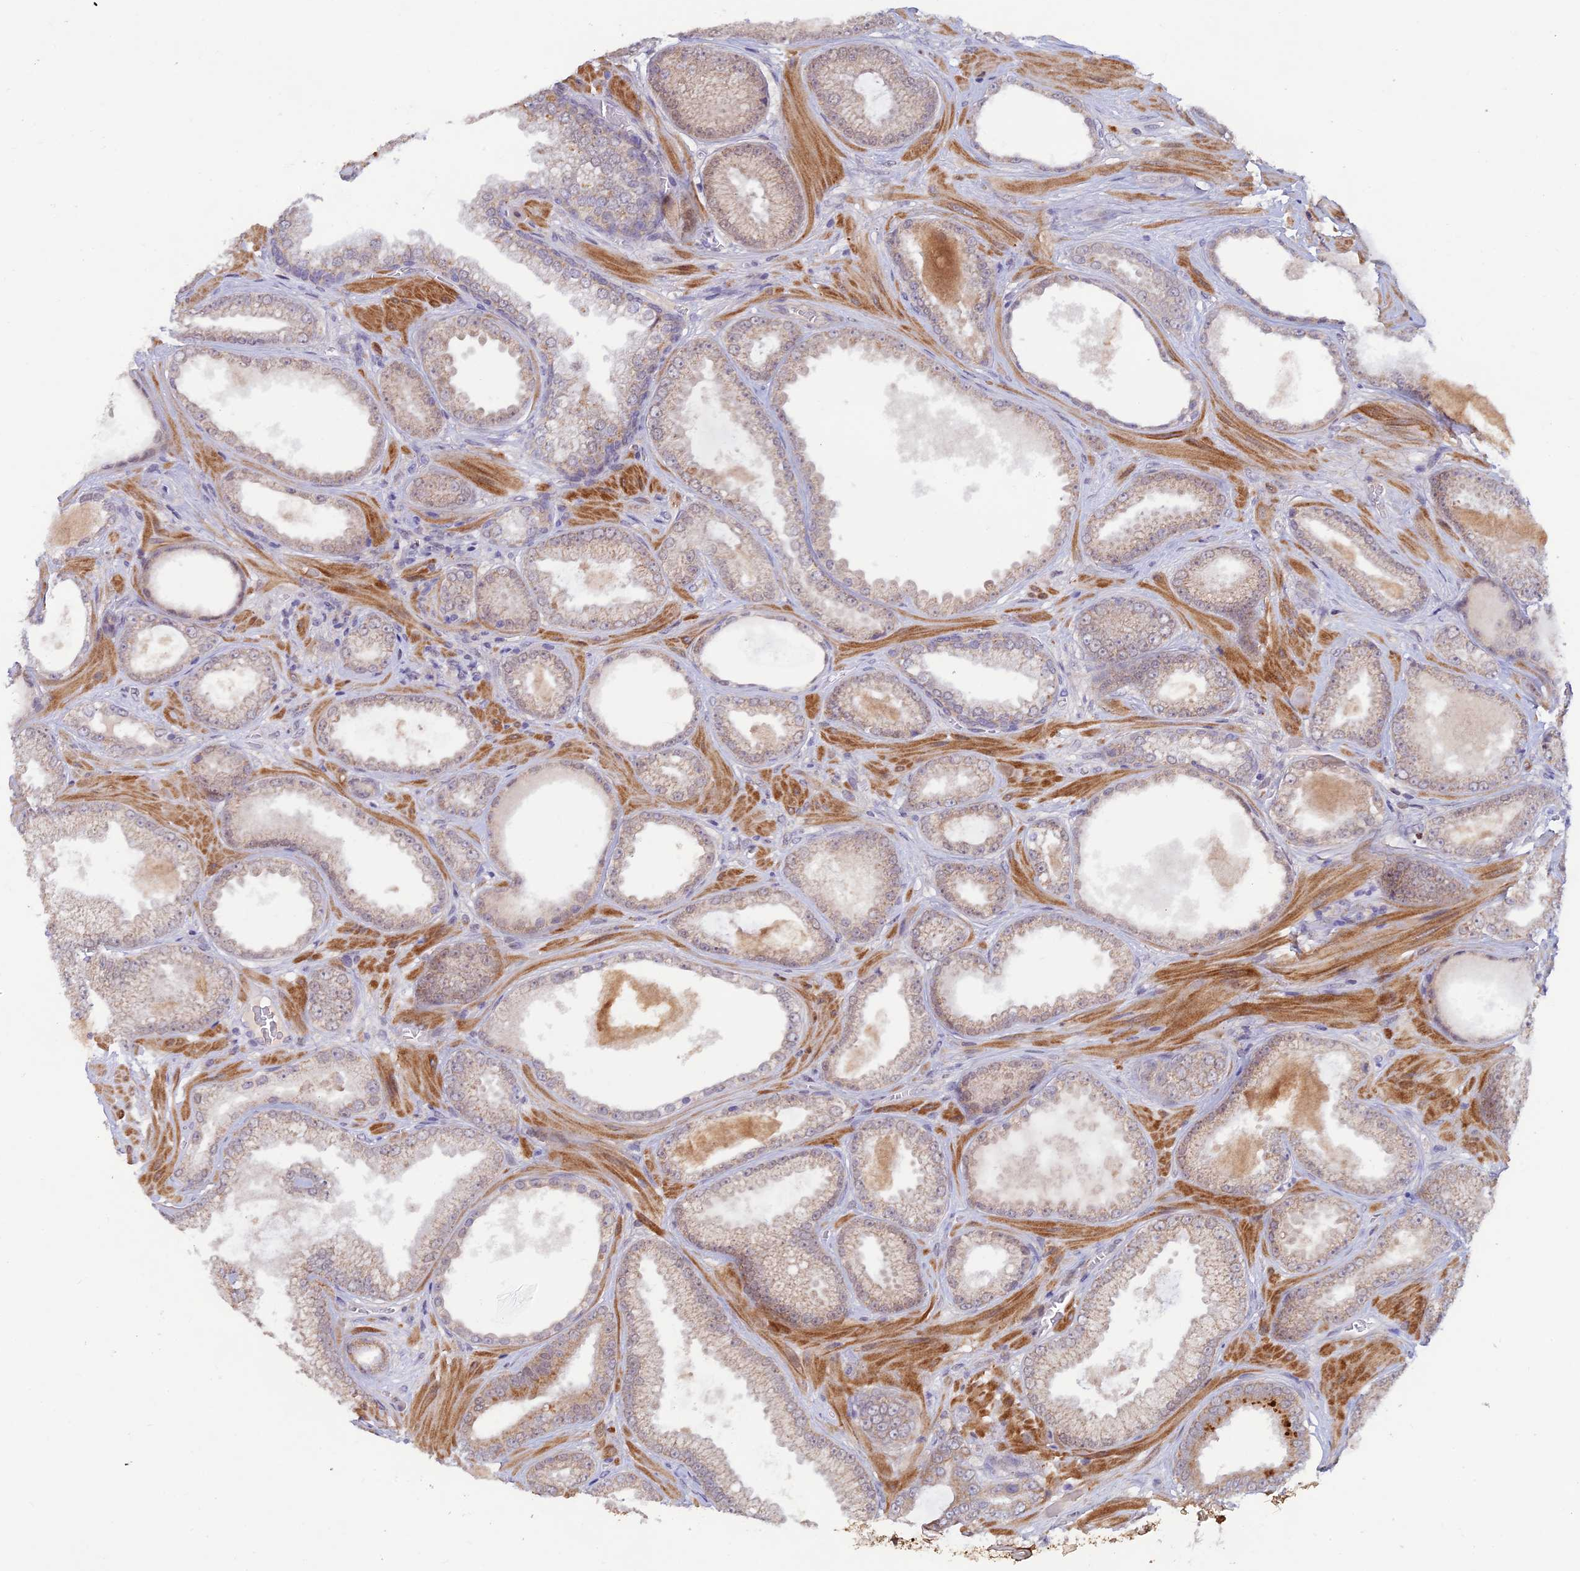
{"staining": {"intensity": "weak", "quantity": "25%-75%", "location": "cytoplasmic/membranous"}, "tissue": "prostate cancer", "cell_type": "Tumor cells", "image_type": "cancer", "snomed": [{"axis": "morphology", "description": "Adenocarcinoma, Low grade"}, {"axis": "topography", "description": "Prostate"}], "caption": "Prostate adenocarcinoma (low-grade) stained for a protein shows weak cytoplasmic/membranous positivity in tumor cells.", "gene": "FASTKD5", "patient": {"sex": "male", "age": 57}}